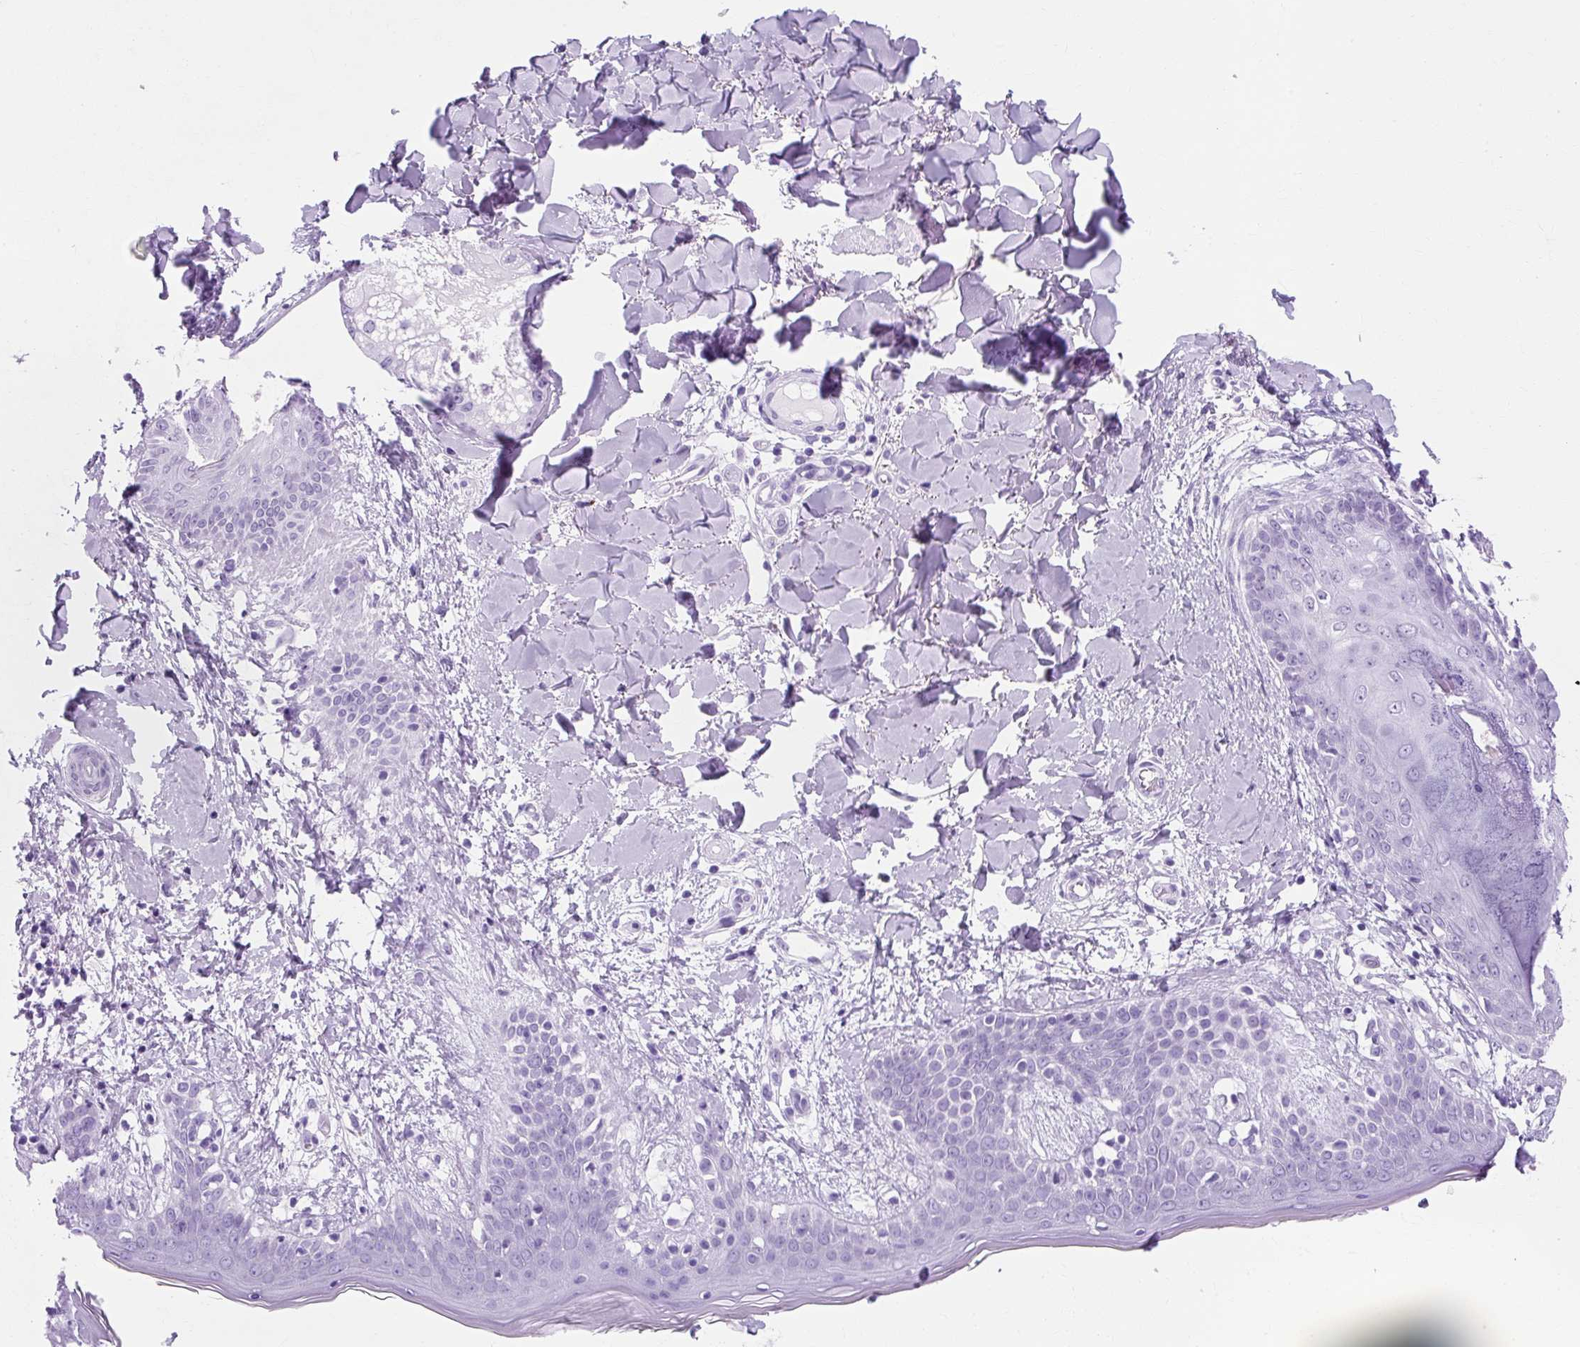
{"staining": {"intensity": "negative", "quantity": "none", "location": "none"}, "tissue": "skin", "cell_type": "Fibroblasts", "image_type": "normal", "snomed": [{"axis": "morphology", "description": "Normal tissue, NOS"}, {"axis": "topography", "description": "Skin"}], "caption": "Protein analysis of normal skin demonstrates no significant positivity in fibroblasts.", "gene": "TMEM89", "patient": {"sex": "female", "age": 34}}